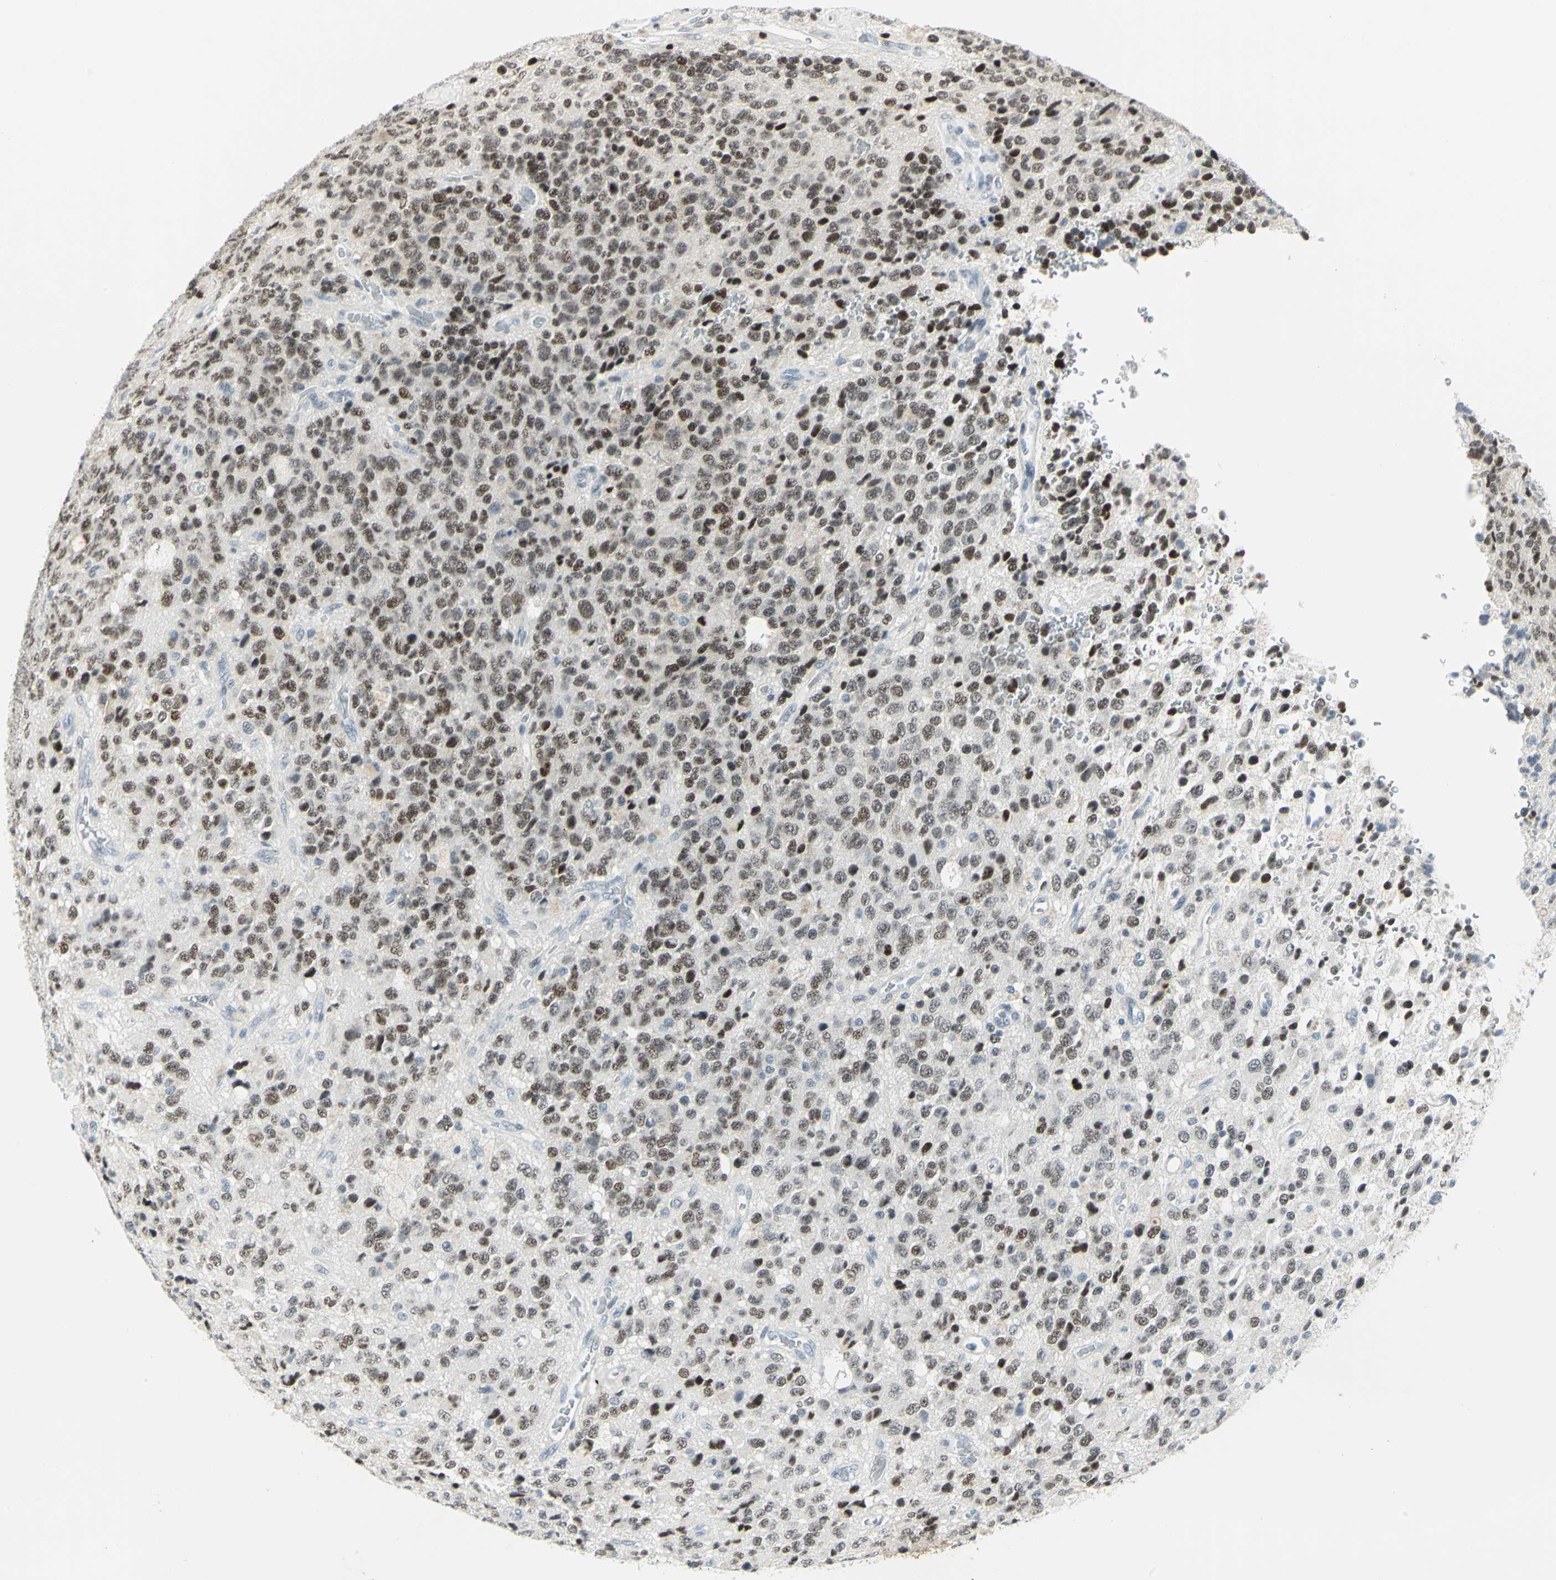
{"staining": {"intensity": "moderate", "quantity": ">75%", "location": "nuclear"}, "tissue": "glioma", "cell_type": "Tumor cells", "image_type": "cancer", "snomed": [{"axis": "morphology", "description": "Glioma, malignant, High grade"}, {"axis": "topography", "description": "pancreas cauda"}], "caption": "High-grade glioma (malignant) stained with a protein marker reveals moderate staining in tumor cells.", "gene": "MEIS2", "patient": {"sex": "male", "age": 60}}